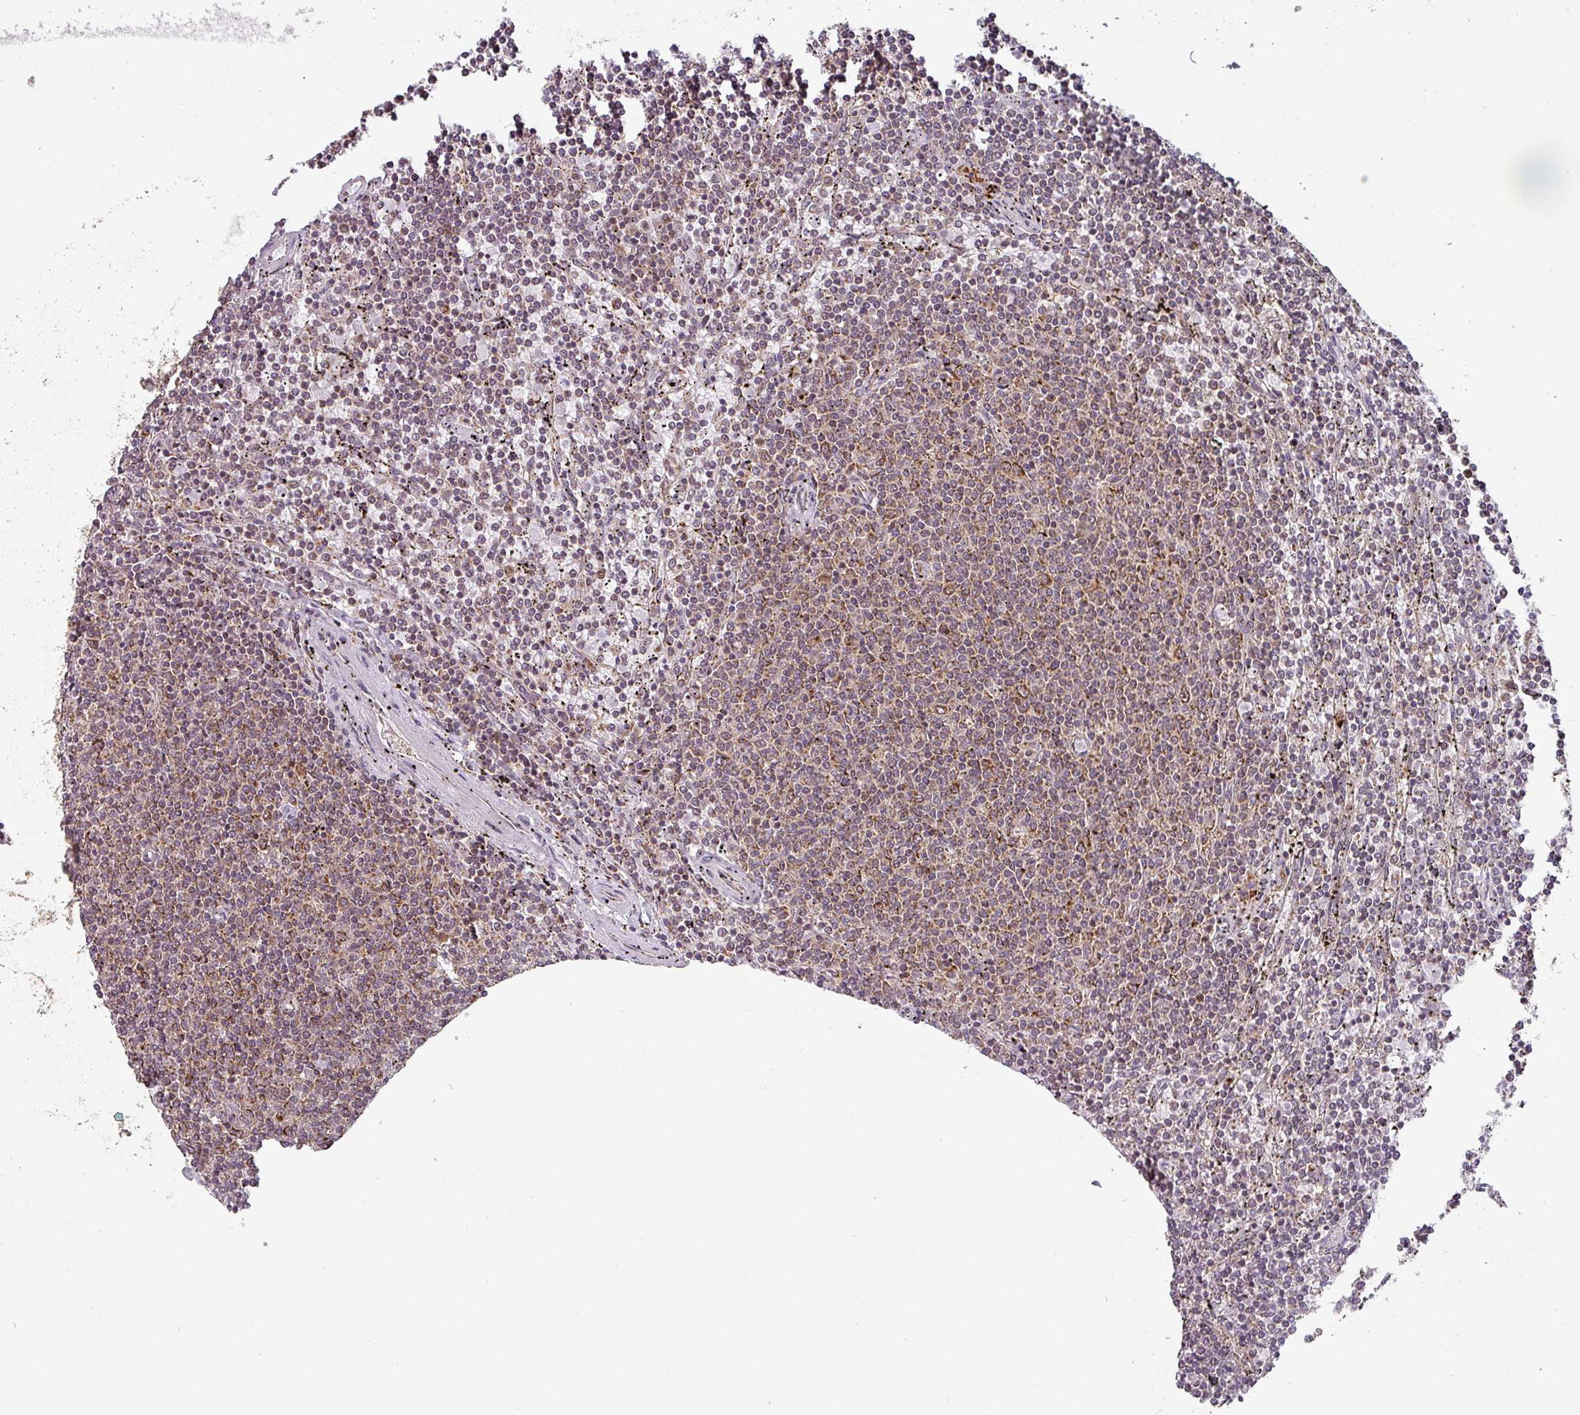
{"staining": {"intensity": "moderate", "quantity": "25%-75%", "location": "cytoplasmic/membranous"}, "tissue": "lymphoma", "cell_type": "Tumor cells", "image_type": "cancer", "snomed": [{"axis": "morphology", "description": "Malignant lymphoma, non-Hodgkin's type, Low grade"}, {"axis": "topography", "description": "Spleen"}], "caption": "Immunohistochemistry of human lymphoma reveals medium levels of moderate cytoplasmic/membranous expression in about 25%-75% of tumor cells. Nuclei are stained in blue.", "gene": "MRPS16", "patient": {"sex": "female", "age": 50}}